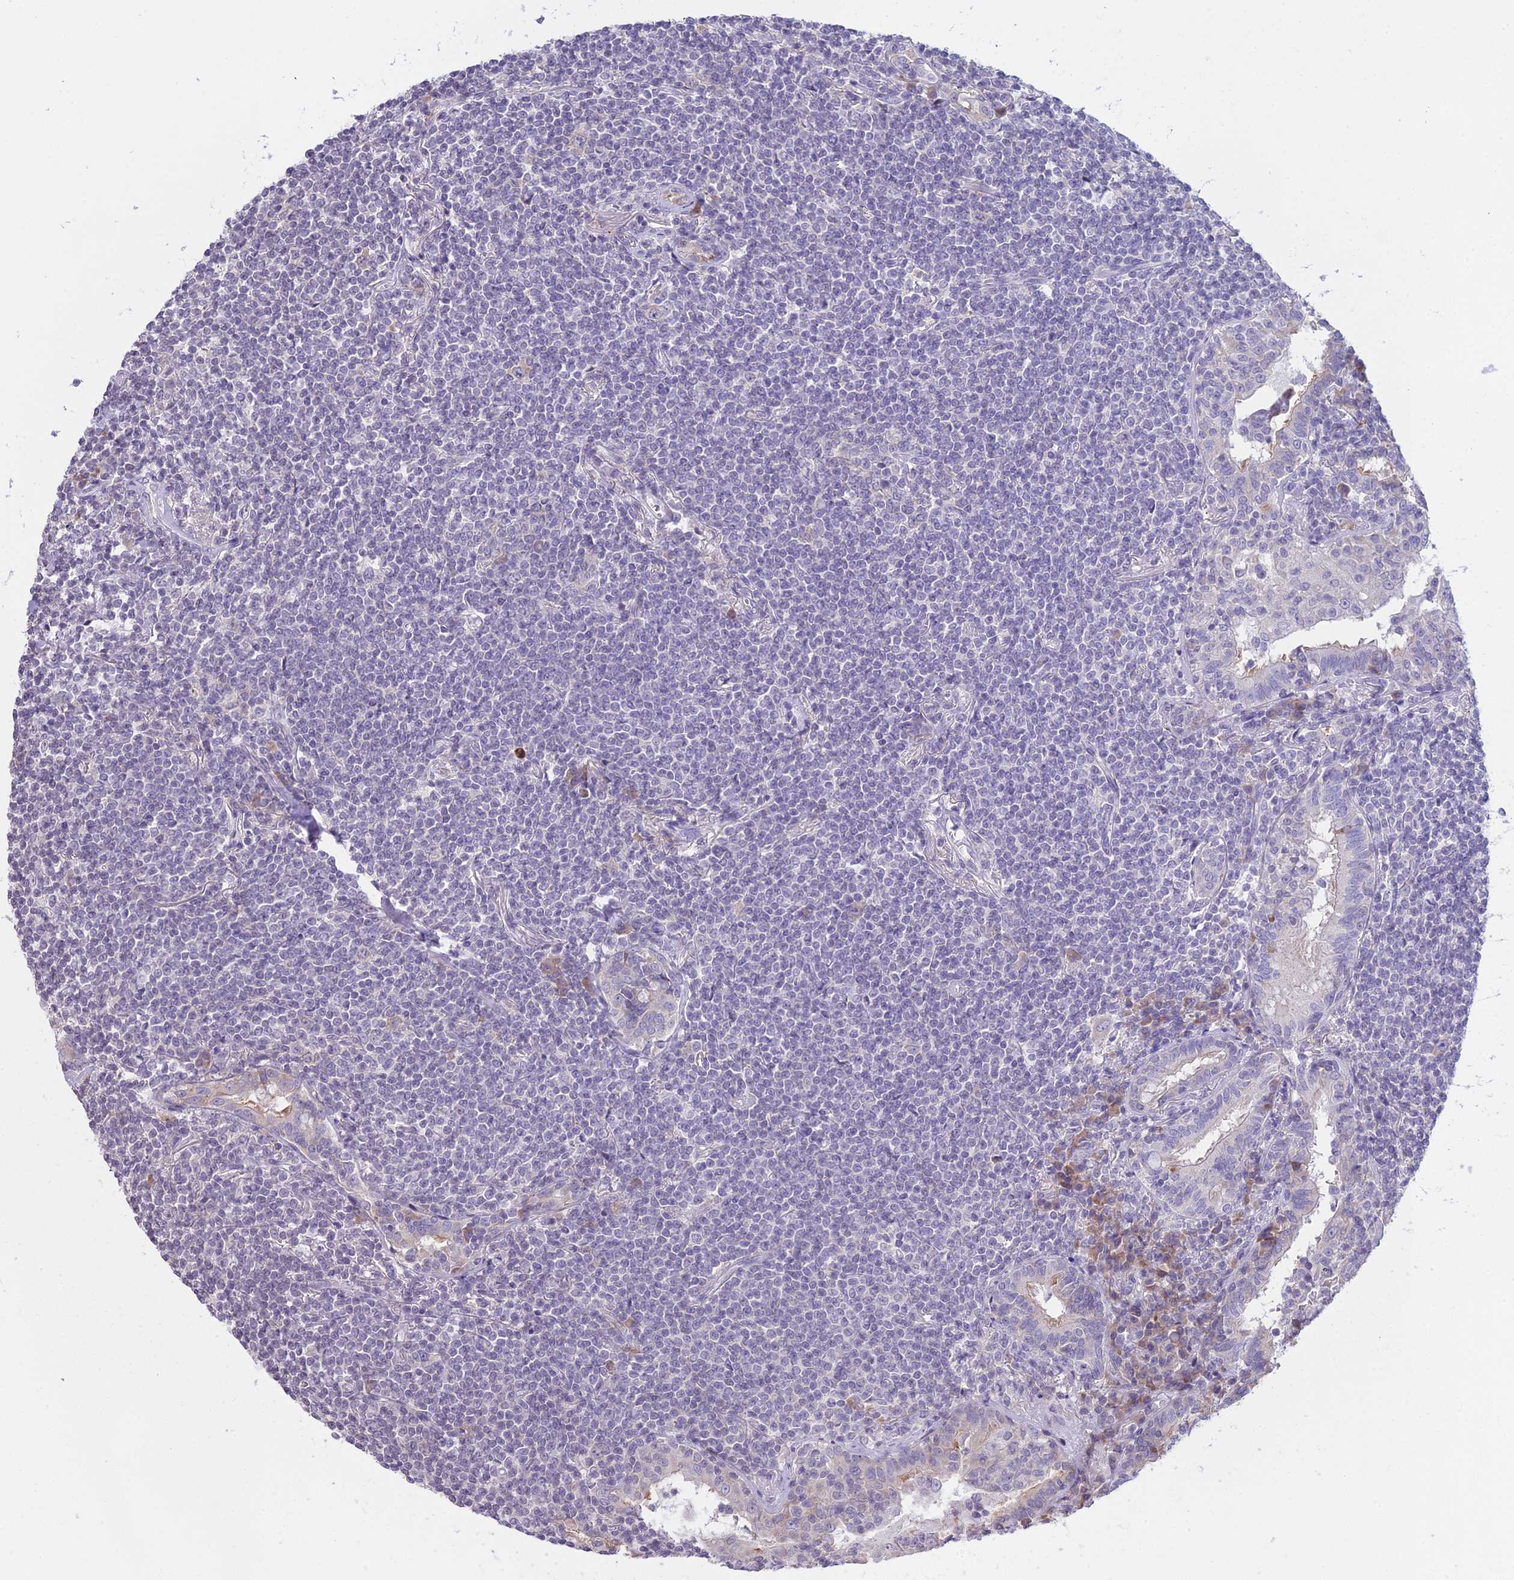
{"staining": {"intensity": "negative", "quantity": "none", "location": "none"}, "tissue": "lymphoma", "cell_type": "Tumor cells", "image_type": "cancer", "snomed": [{"axis": "morphology", "description": "Malignant lymphoma, non-Hodgkin's type, Low grade"}, {"axis": "topography", "description": "Lung"}], "caption": "Immunohistochemistry (IHC) micrograph of neoplastic tissue: human low-grade malignant lymphoma, non-Hodgkin's type stained with DAB displays no significant protein staining in tumor cells. (DAB (3,3'-diaminobenzidine) immunohistochemistry with hematoxylin counter stain).", "gene": "RPS26", "patient": {"sex": "female", "age": 71}}